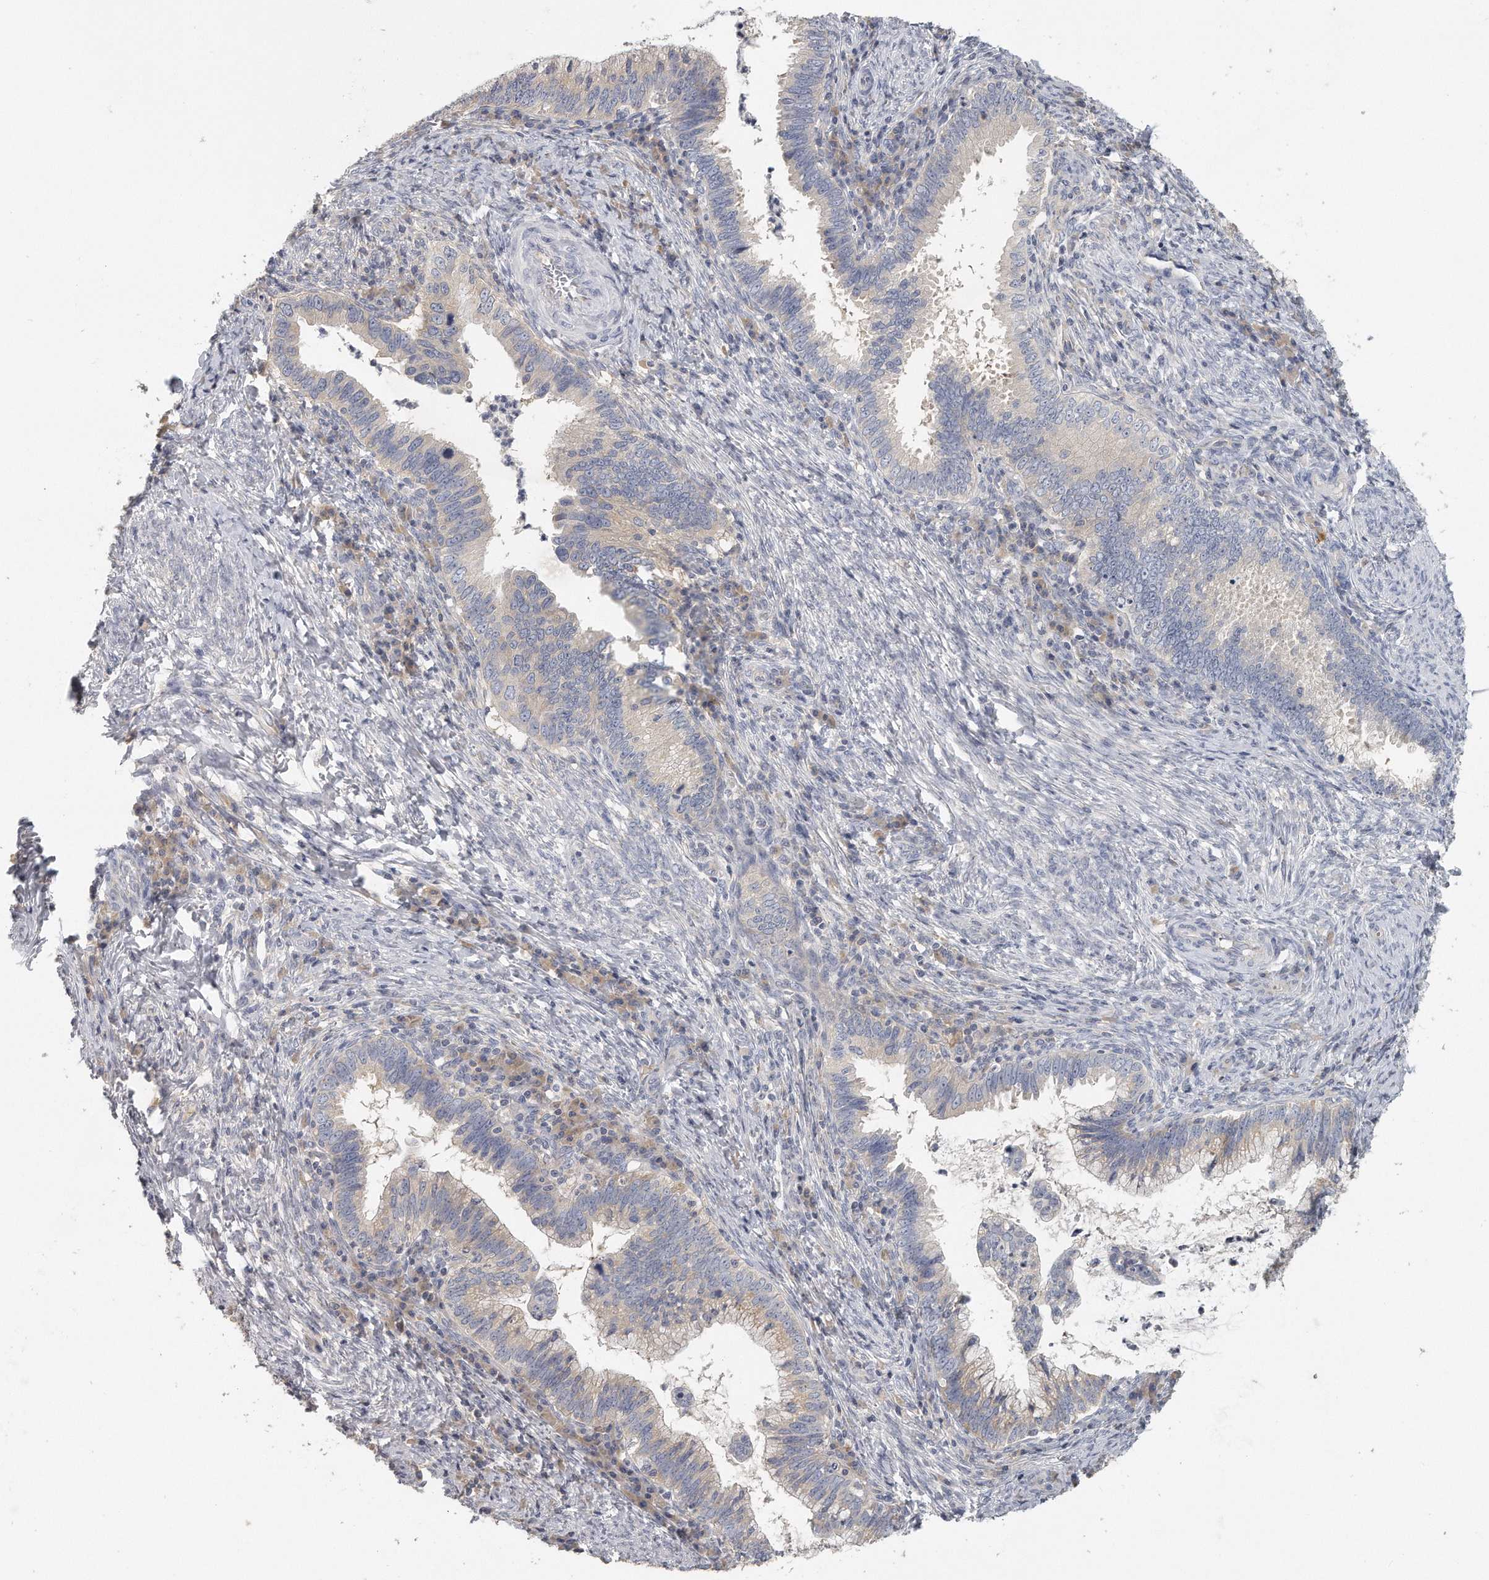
{"staining": {"intensity": "negative", "quantity": "none", "location": "none"}, "tissue": "cervical cancer", "cell_type": "Tumor cells", "image_type": "cancer", "snomed": [{"axis": "morphology", "description": "Adenocarcinoma, NOS"}, {"axis": "topography", "description": "Cervix"}], "caption": "Image shows no significant protein staining in tumor cells of adenocarcinoma (cervical).", "gene": "EIF3I", "patient": {"sex": "female", "age": 36}}